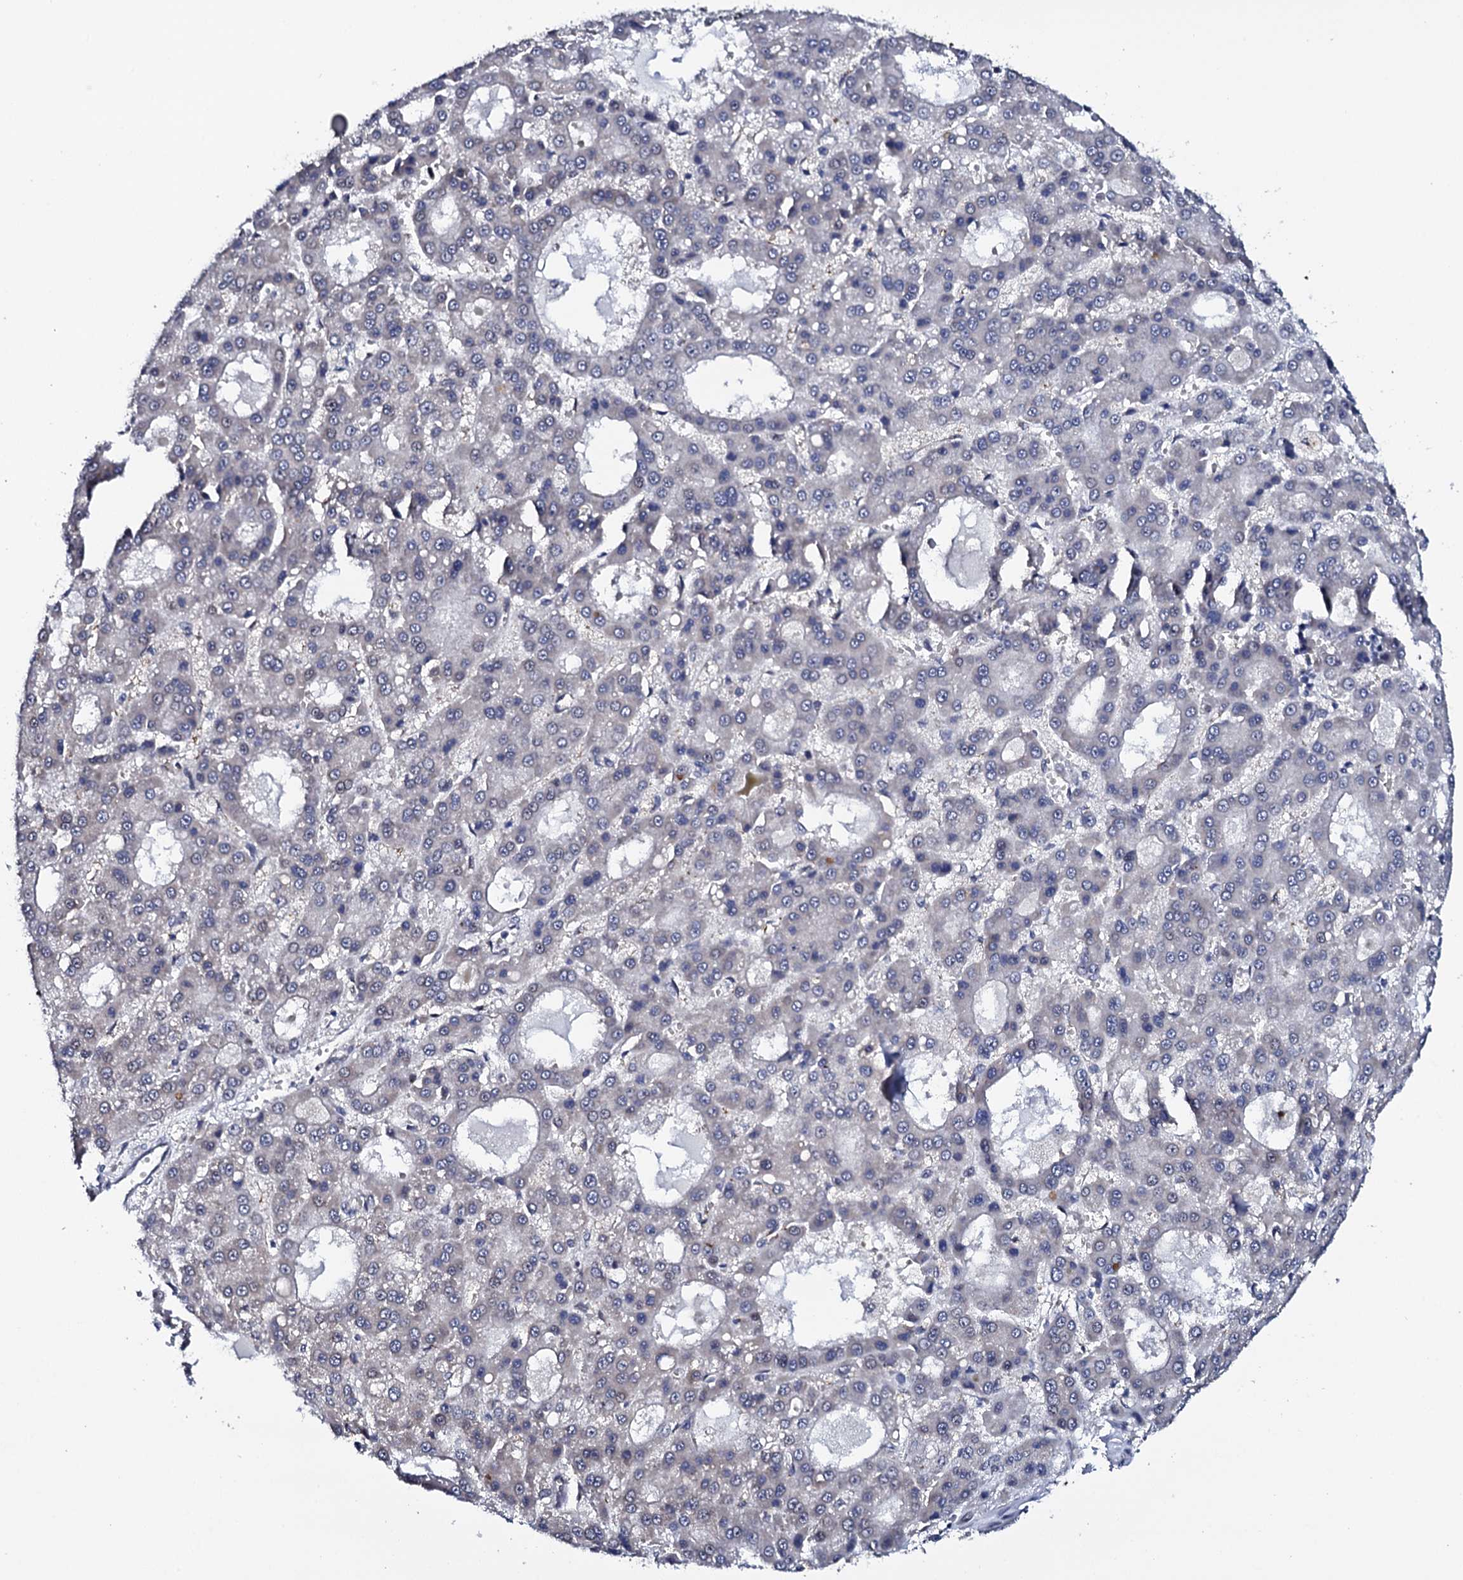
{"staining": {"intensity": "negative", "quantity": "none", "location": "none"}, "tissue": "liver cancer", "cell_type": "Tumor cells", "image_type": "cancer", "snomed": [{"axis": "morphology", "description": "Carcinoma, Hepatocellular, NOS"}, {"axis": "topography", "description": "Liver"}], "caption": "The photomicrograph demonstrates no staining of tumor cells in liver cancer. The staining was performed using DAB (3,3'-diaminobenzidine) to visualize the protein expression in brown, while the nuclei were stained in blue with hematoxylin (Magnification: 20x).", "gene": "GAREM1", "patient": {"sex": "male", "age": 70}}